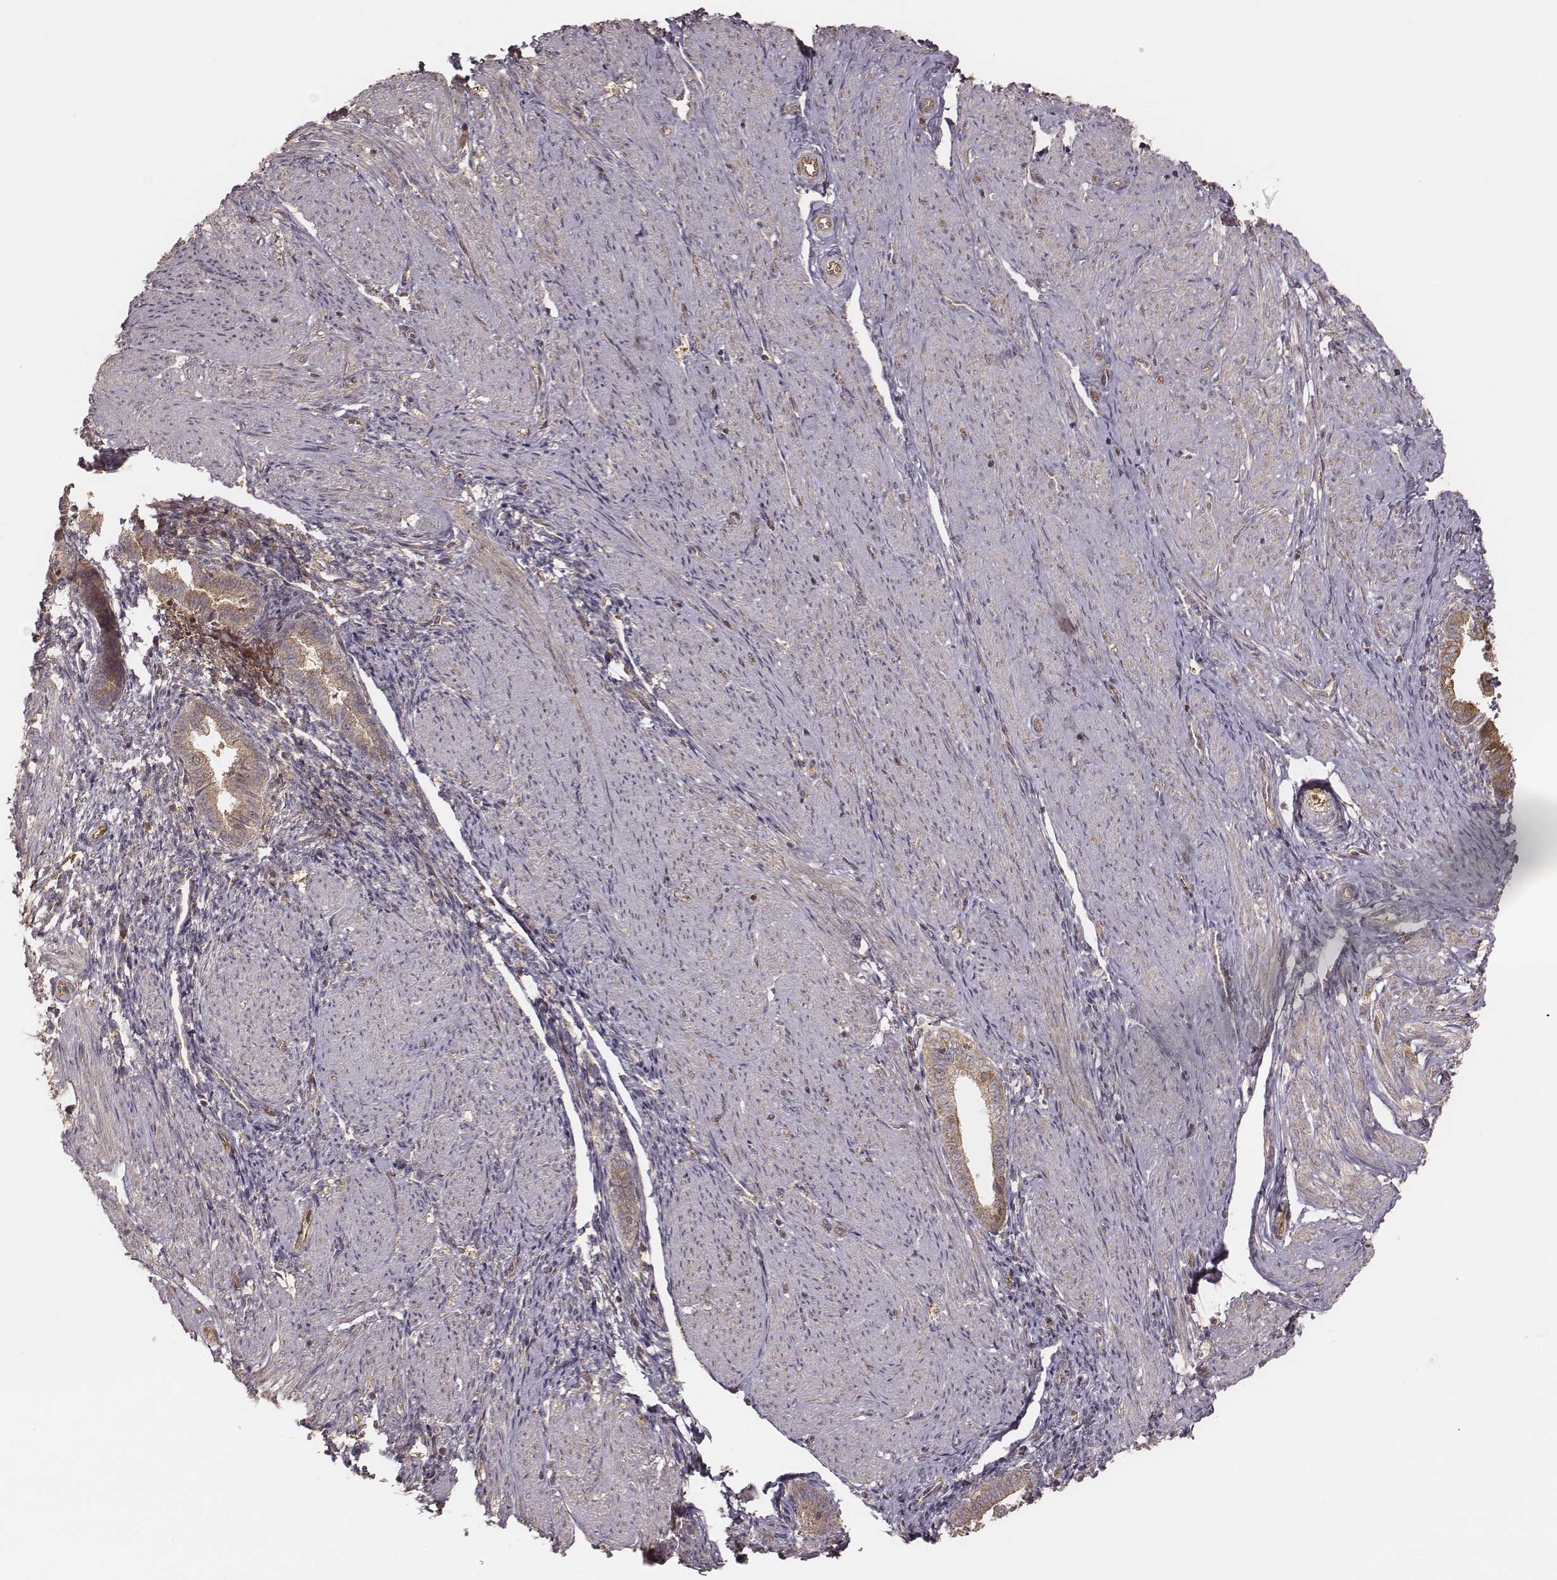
{"staining": {"intensity": "weak", "quantity": "25%-75%", "location": "cytoplasmic/membranous"}, "tissue": "endometrium", "cell_type": "Cells in endometrial stroma", "image_type": "normal", "snomed": [{"axis": "morphology", "description": "Normal tissue, NOS"}, {"axis": "topography", "description": "Endometrium"}], "caption": "Brown immunohistochemical staining in unremarkable endometrium reveals weak cytoplasmic/membranous expression in about 25%-75% of cells in endometrial stroma.", "gene": "CARS1", "patient": {"sex": "female", "age": 37}}